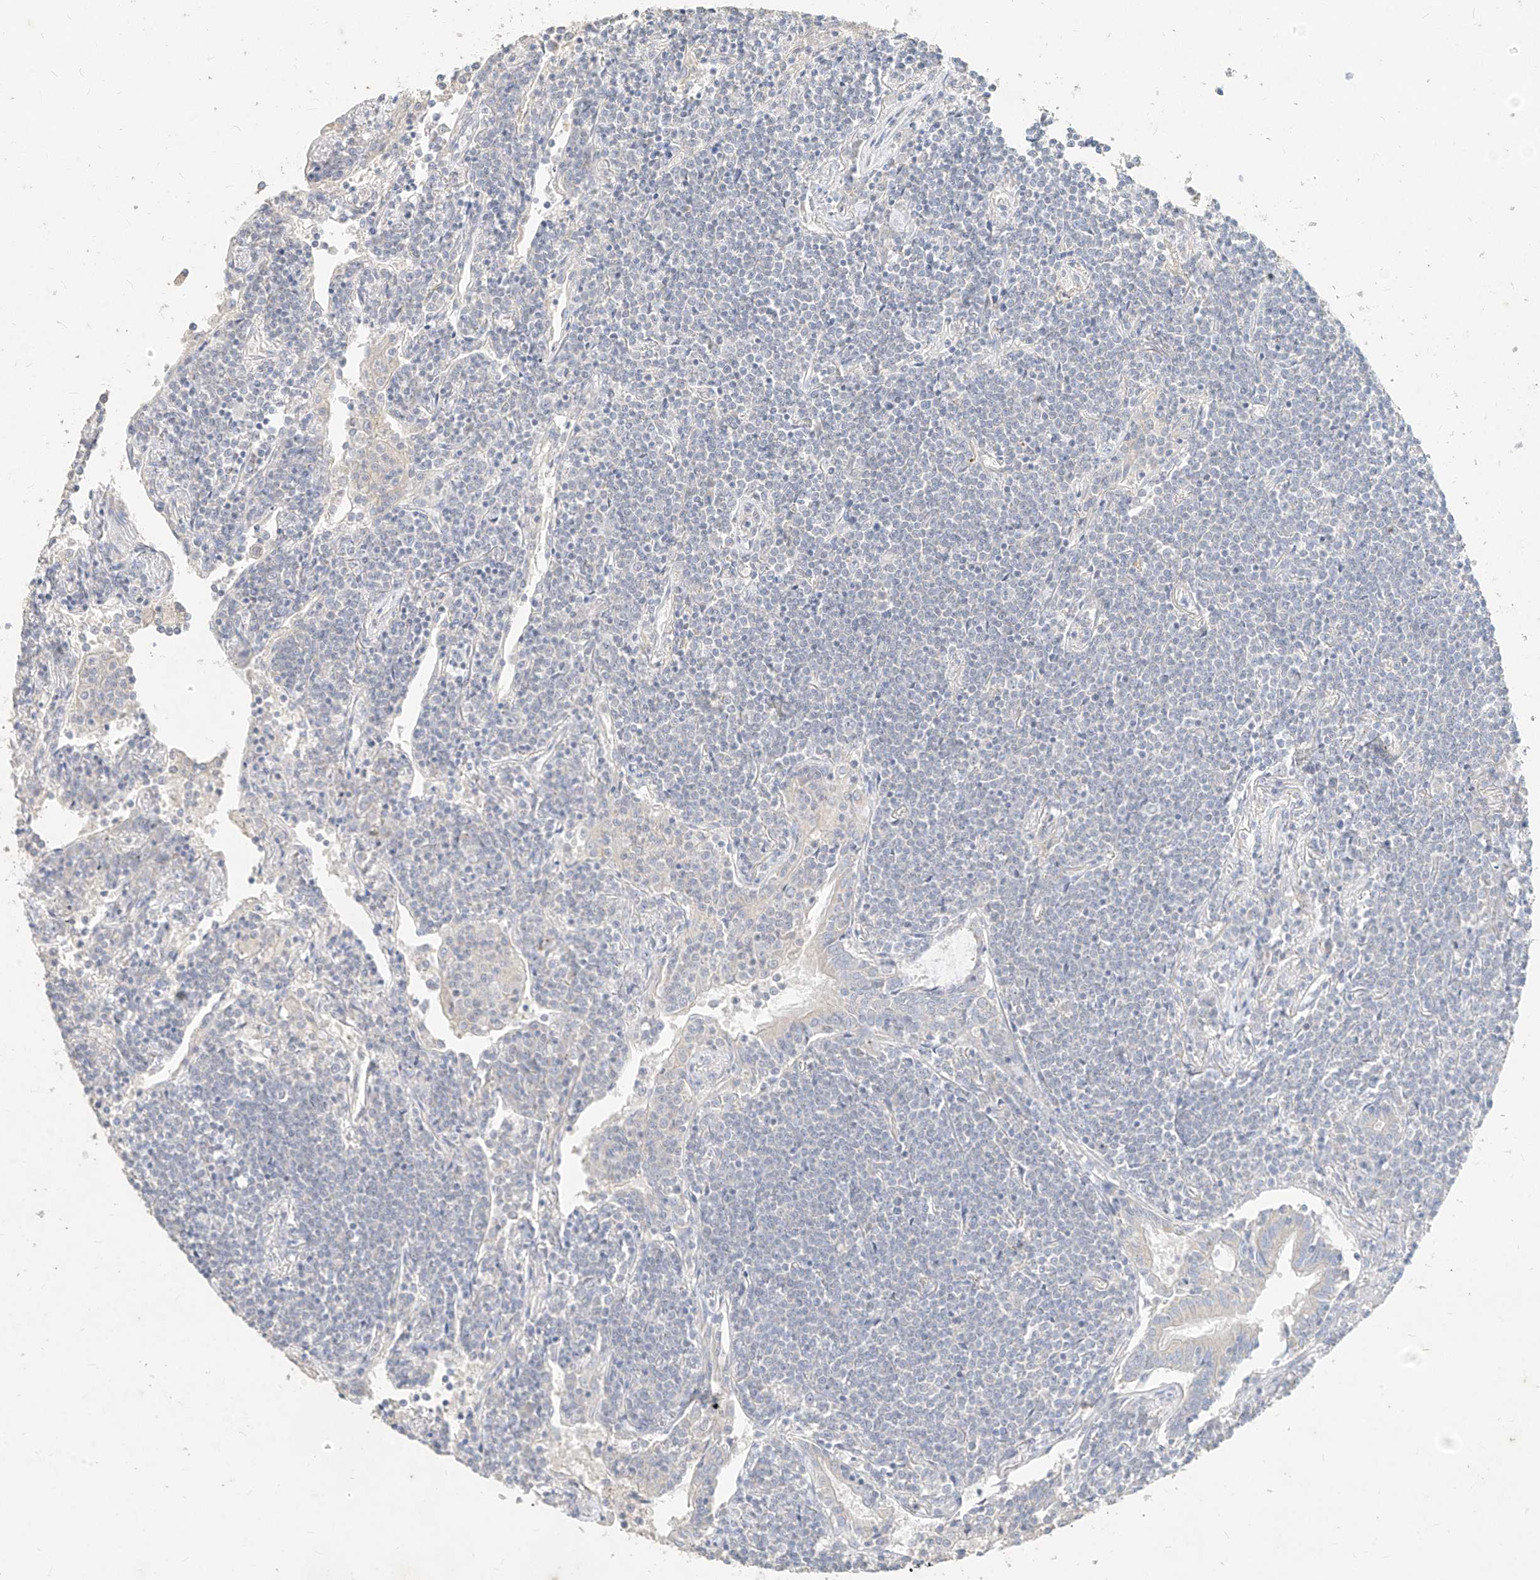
{"staining": {"intensity": "negative", "quantity": "none", "location": "none"}, "tissue": "lymphoma", "cell_type": "Tumor cells", "image_type": "cancer", "snomed": [{"axis": "morphology", "description": "Malignant lymphoma, non-Hodgkin's type, Low grade"}, {"axis": "topography", "description": "Lung"}], "caption": "DAB (3,3'-diaminobenzidine) immunohistochemical staining of human low-grade malignant lymphoma, non-Hodgkin's type shows no significant expression in tumor cells.", "gene": "ZZEF1", "patient": {"sex": "female", "age": 71}}